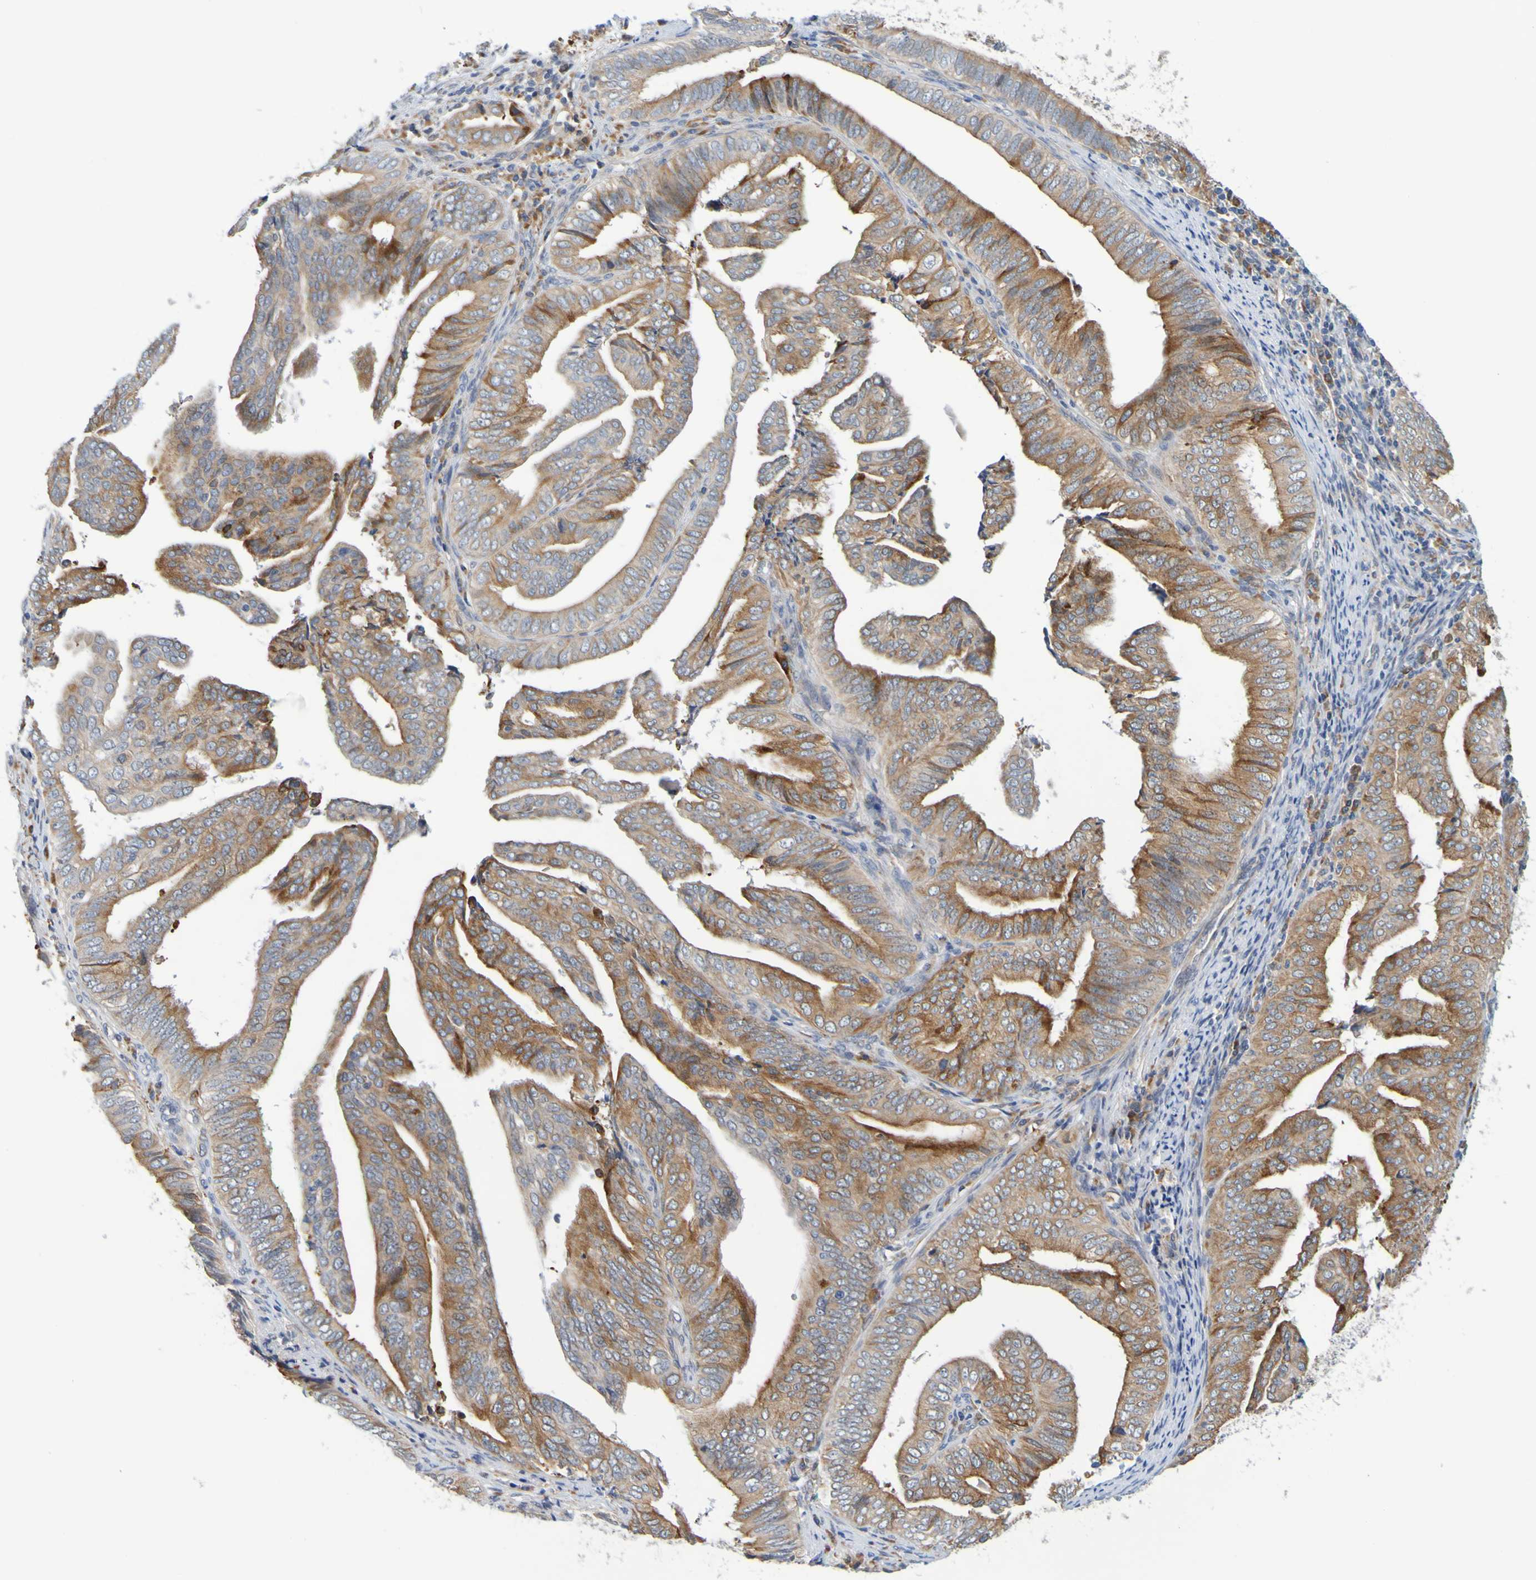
{"staining": {"intensity": "moderate", "quantity": "25%-75%", "location": "cytoplasmic/membranous"}, "tissue": "endometrial cancer", "cell_type": "Tumor cells", "image_type": "cancer", "snomed": [{"axis": "morphology", "description": "Adenocarcinoma, NOS"}, {"axis": "topography", "description": "Endometrium"}], "caption": "Immunohistochemical staining of endometrial cancer (adenocarcinoma) displays medium levels of moderate cytoplasmic/membranous positivity in about 25%-75% of tumor cells. Using DAB (brown) and hematoxylin (blue) stains, captured at high magnification using brightfield microscopy.", "gene": "SIL1", "patient": {"sex": "female", "age": 58}}